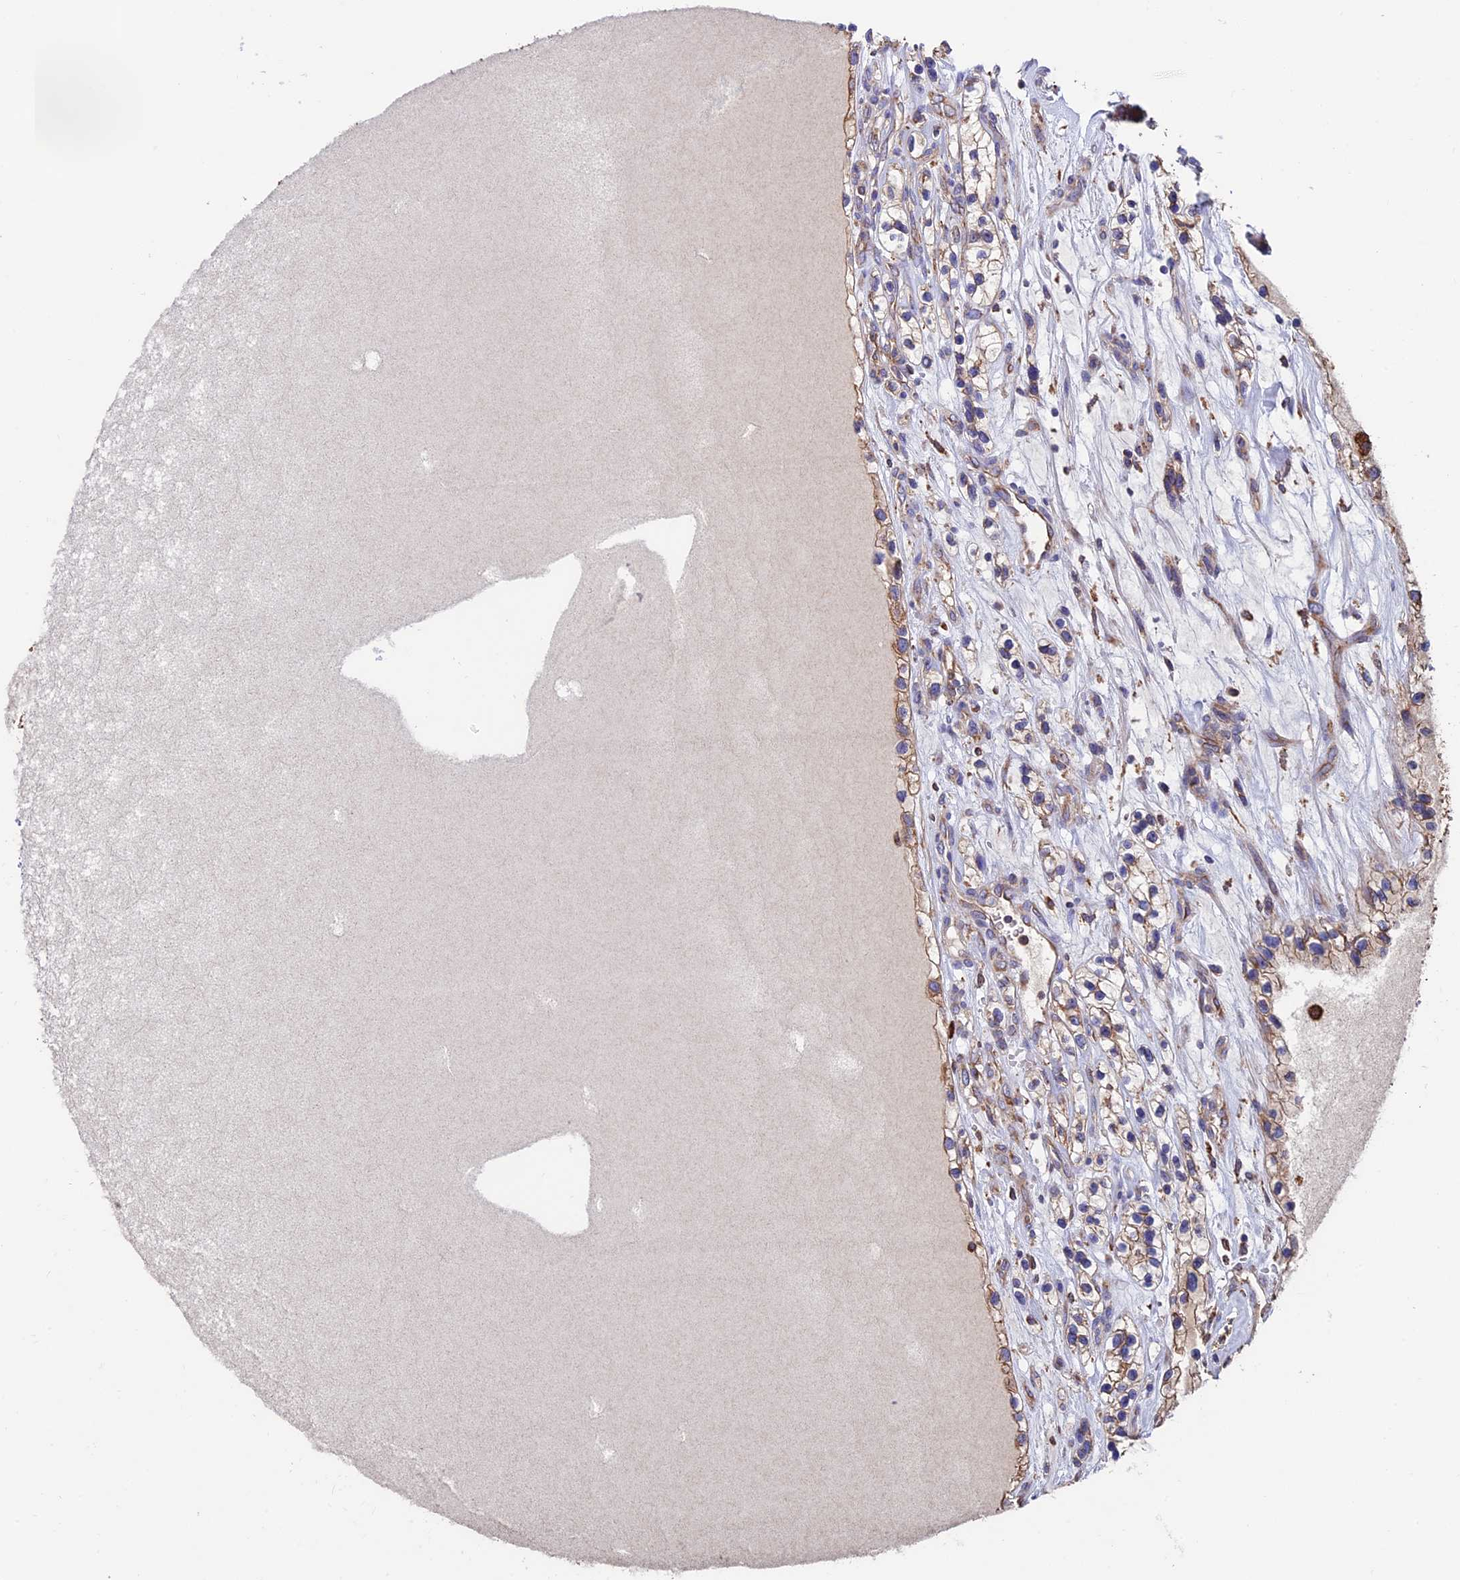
{"staining": {"intensity": "moderate", "quantity": "25%-75%", "location": "cytoplasmic/membranous"}, "tissue": "renal cancer", "cell_type": "Tumor cells", "image_type": "cancer", "snomed": [{"axis": "morphology", "description": "Adenocarcinoma, NOS"}, {"axis": "topography", "description": "Kidney"}], "caption": "Protein staining of renal cancer tissue demonstrates moderate cytoplasmic/membranous staining in about 25%-75% of tumor cells.", "gene": "BTBD3", "patient": {"sex": "female", "age": 57}}